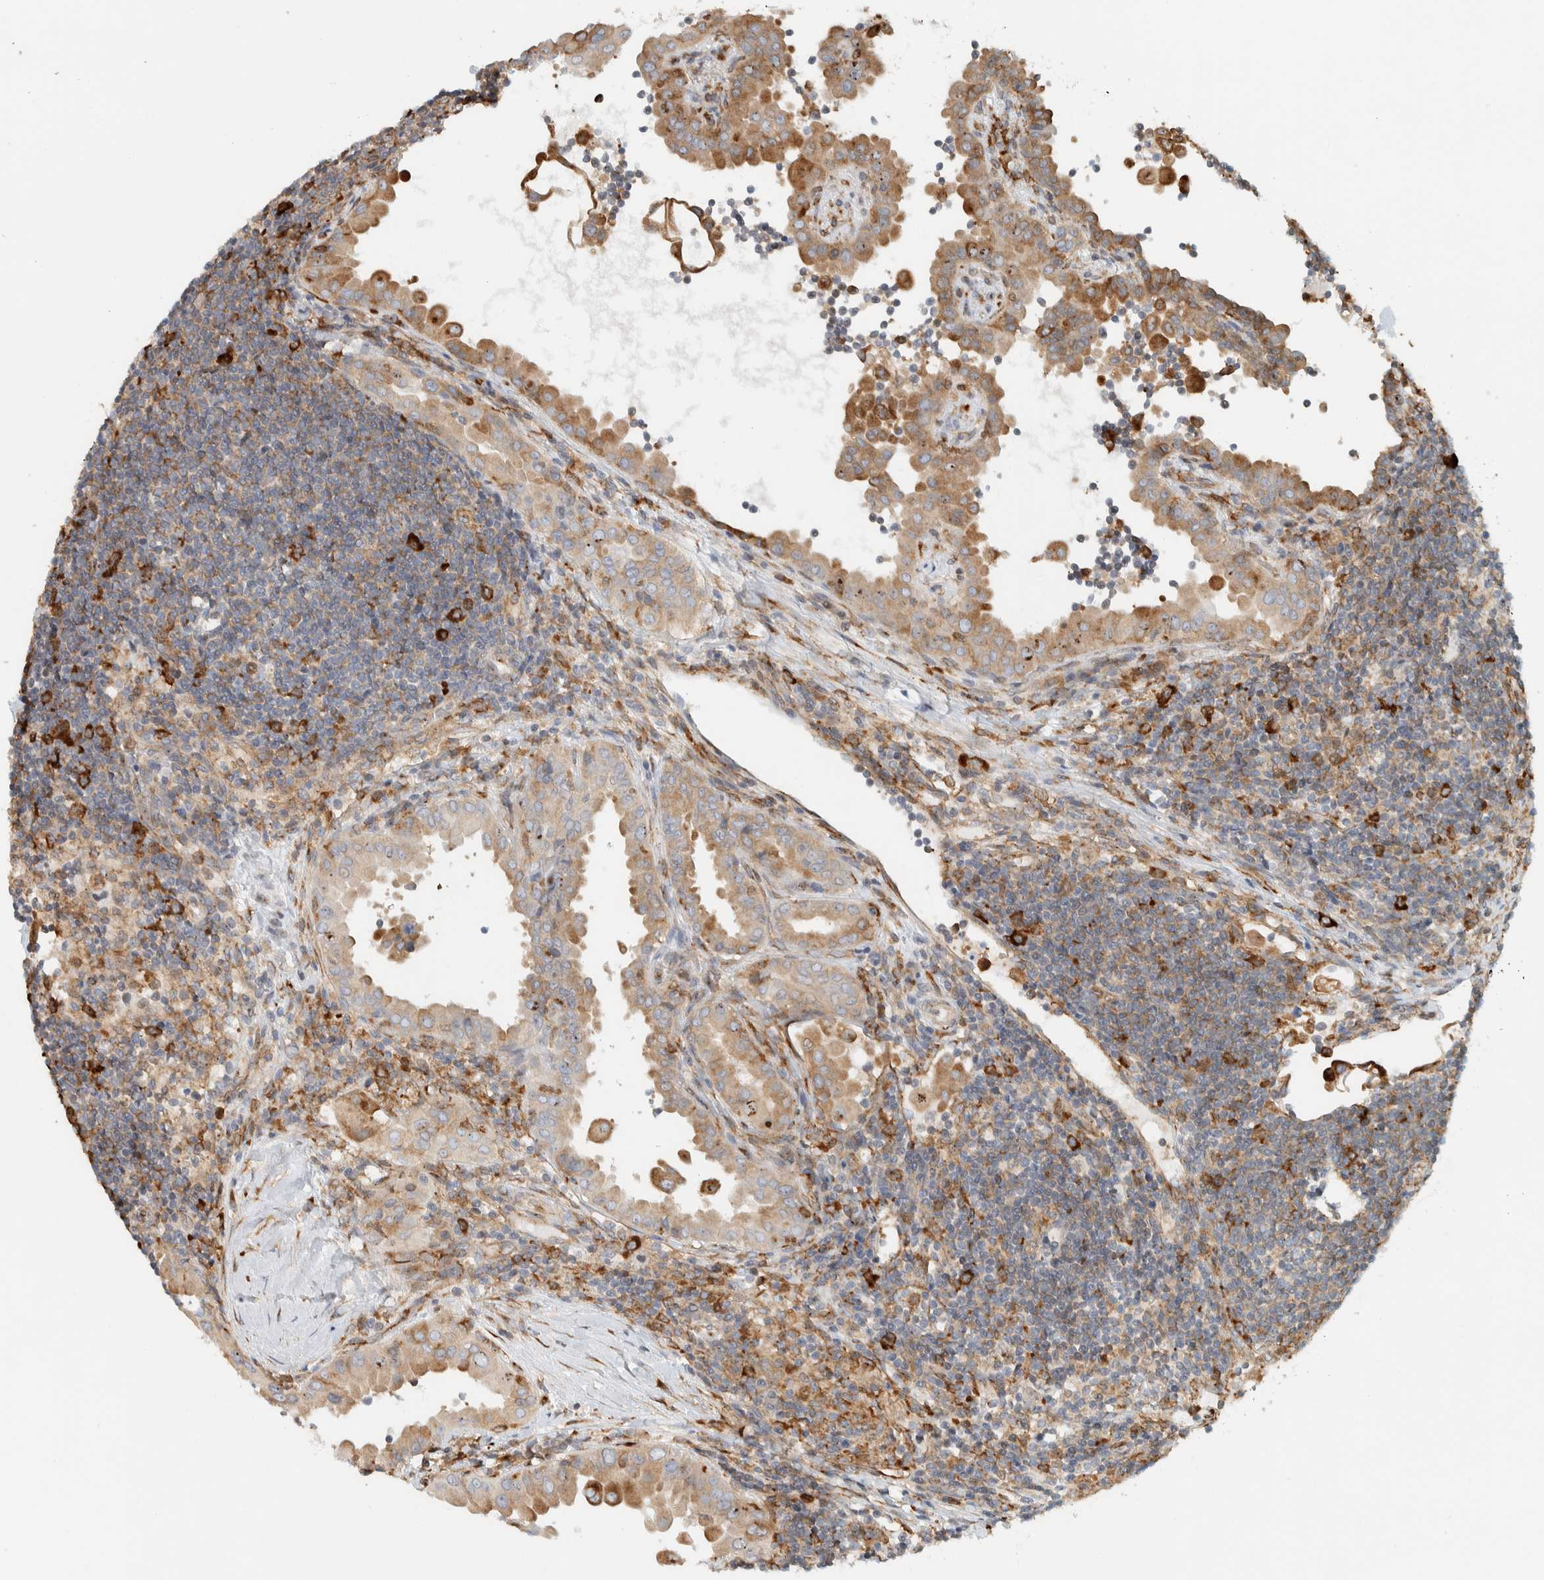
{"staining": {"intensity": "moderate", "quantity": ">75%", "location": "cytoplasmic/membranous"}, "tissue": "thyroid cancer", "cell_type": "Tumor cells", "image_type": "cancer", "snomed": [{"axis": "morphology", "description": "Papillary adenocarcinoma, NOS"}, {"axis": "topography", "description": "Thyroid gland"}], "caption": "A micrograph showing moderate cytoplasmic/membranous staining in about >75% of tumor cells in thyroid papillary adenocarcinoma, as visualized by brown immunohistochemical staining.", "gene": "LLGL2", "patient": {"sex": "male", "age": 33}}